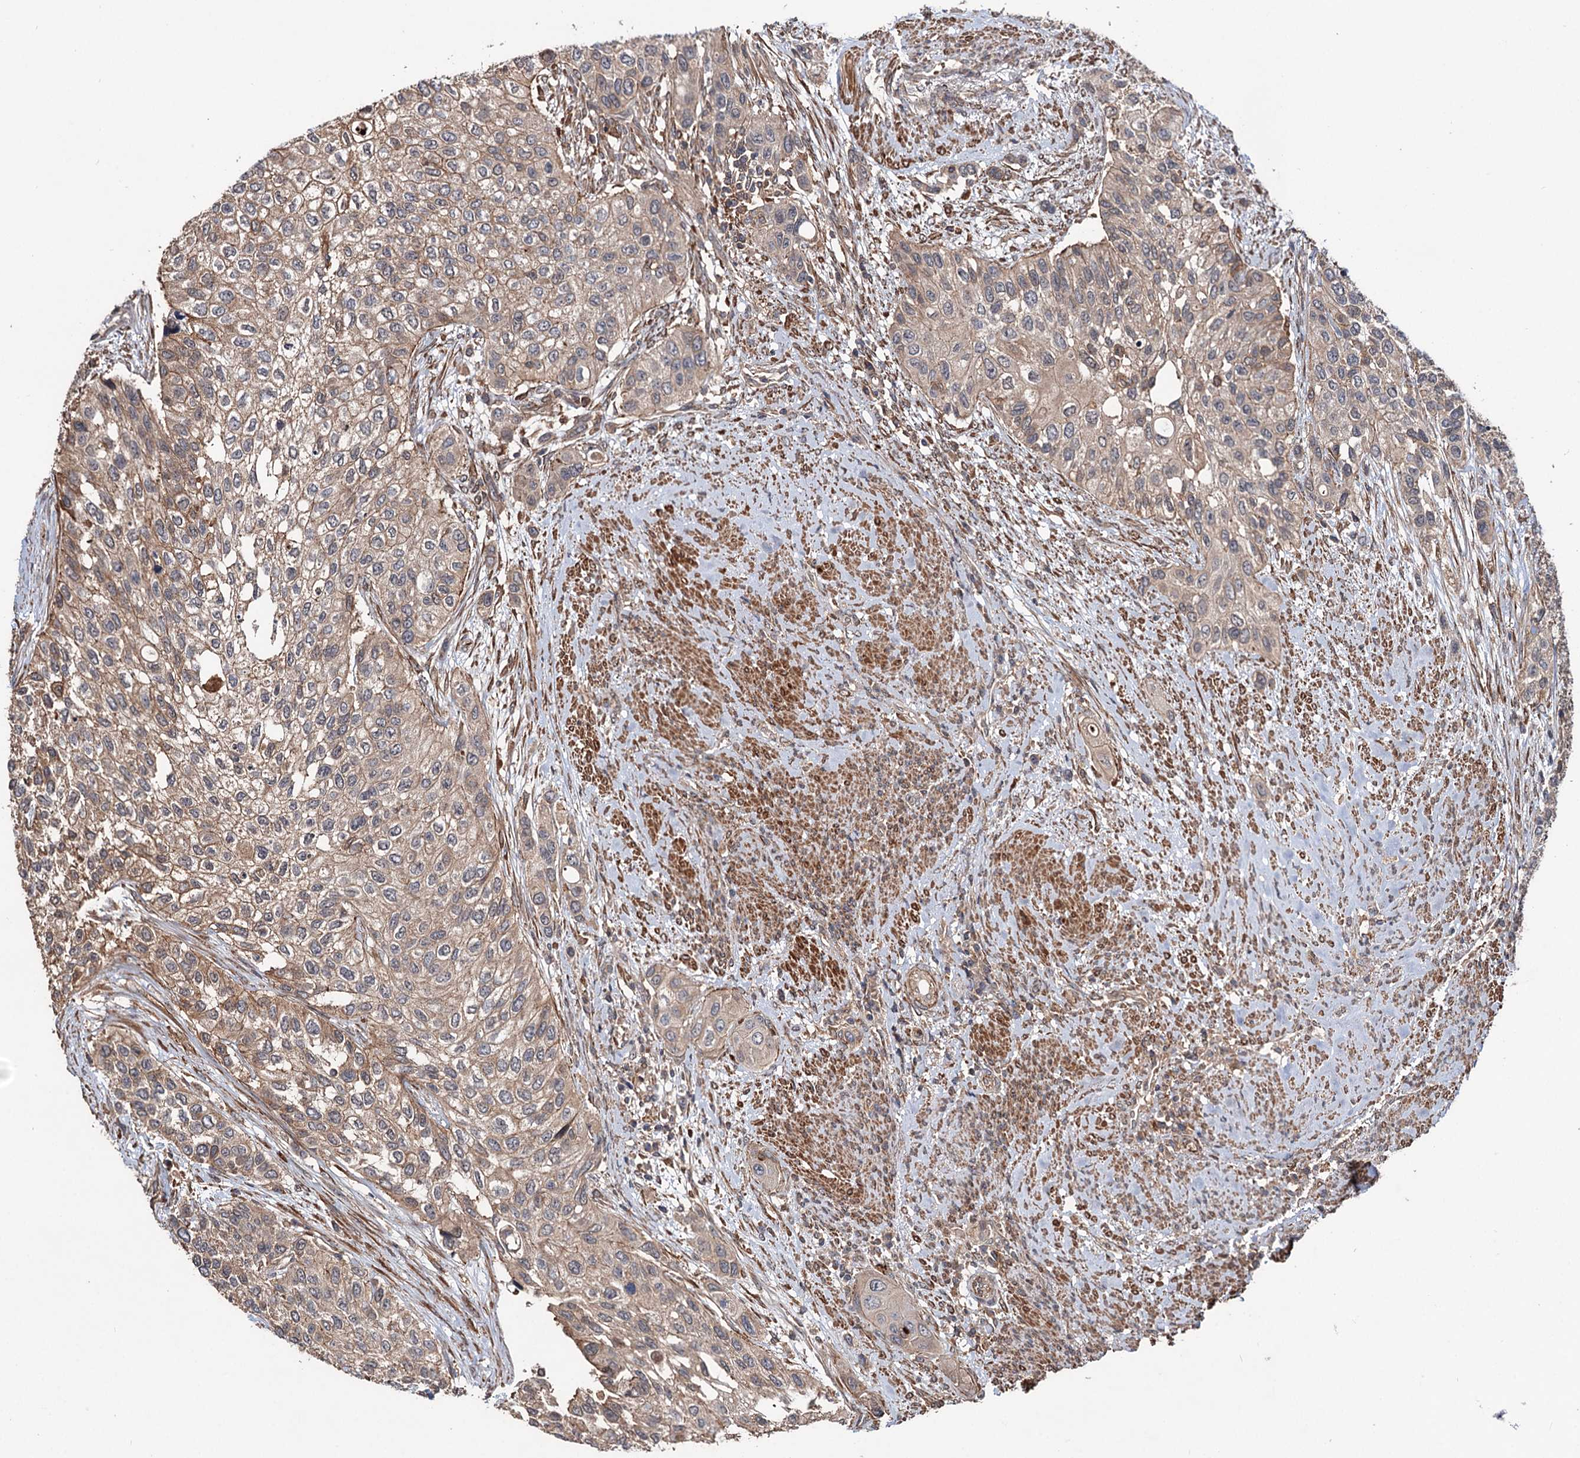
{"staining": {"intensity": "weak", "quantity": ">75%", "location": "cytoplasmic/membranous"}, "tissue": "urothelial cancer", "cell_type": "Tumor cells", "image_type": "cancer", "snomed": [{"axis": "morphology", "description": "Normal tissue, NOS"}, {"axis": "morphology", "description": "Urothelial carcinoma, High grade"}, {"axis": "topography", "description": "Vascular tissue"}, {"axis": "topography", "description": "Urinary bladder"}], "caption": "There is low levels of weak cytoplasmic/membranous expression in tumor cells of urothelial cancer, as demonstrated by immunohistochemical staining (brown color).", "gene": "GRIP1", "patient": {"sex": "female", "age": 56}}